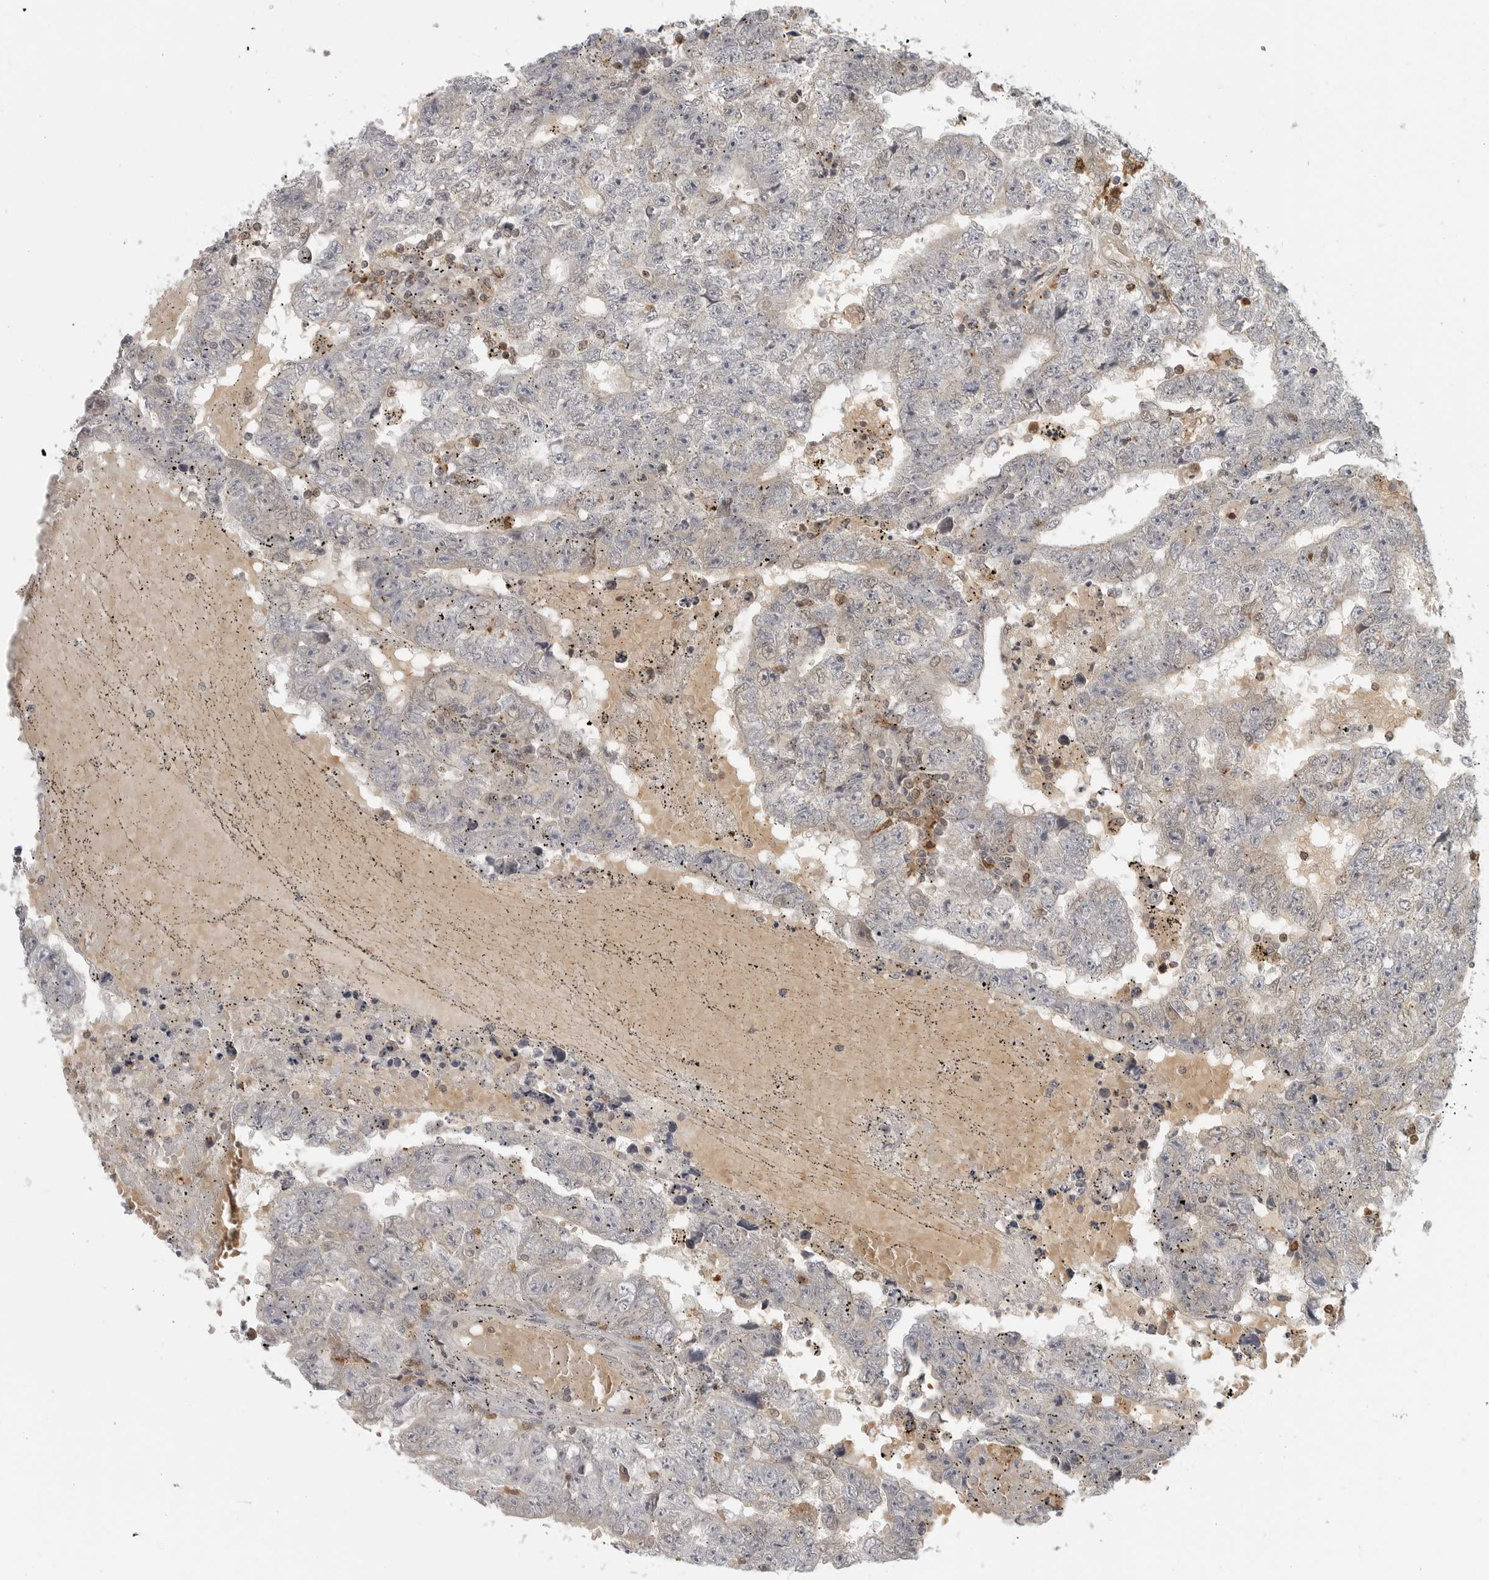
{"staining": {"intensity": "negative", "quantity": "none", "location": "none"}, "tissue": "testis cancer", "cell_type": "Tumor cells", "image_type": "cancer", "snomed": [{"axis": "morphology", "description": "Carcinoma, Embryonal, NOS"}, {"axis": "topography", "description": "Testis"}], "caption": "Image shows no protein expression in tumor cells of testis embryonal carcinoma tissue. (Brightfield microscopy of DAB IHC at high magnification).", "gene": "CTIF", "patient": {"sex": "male", "age": 25}}